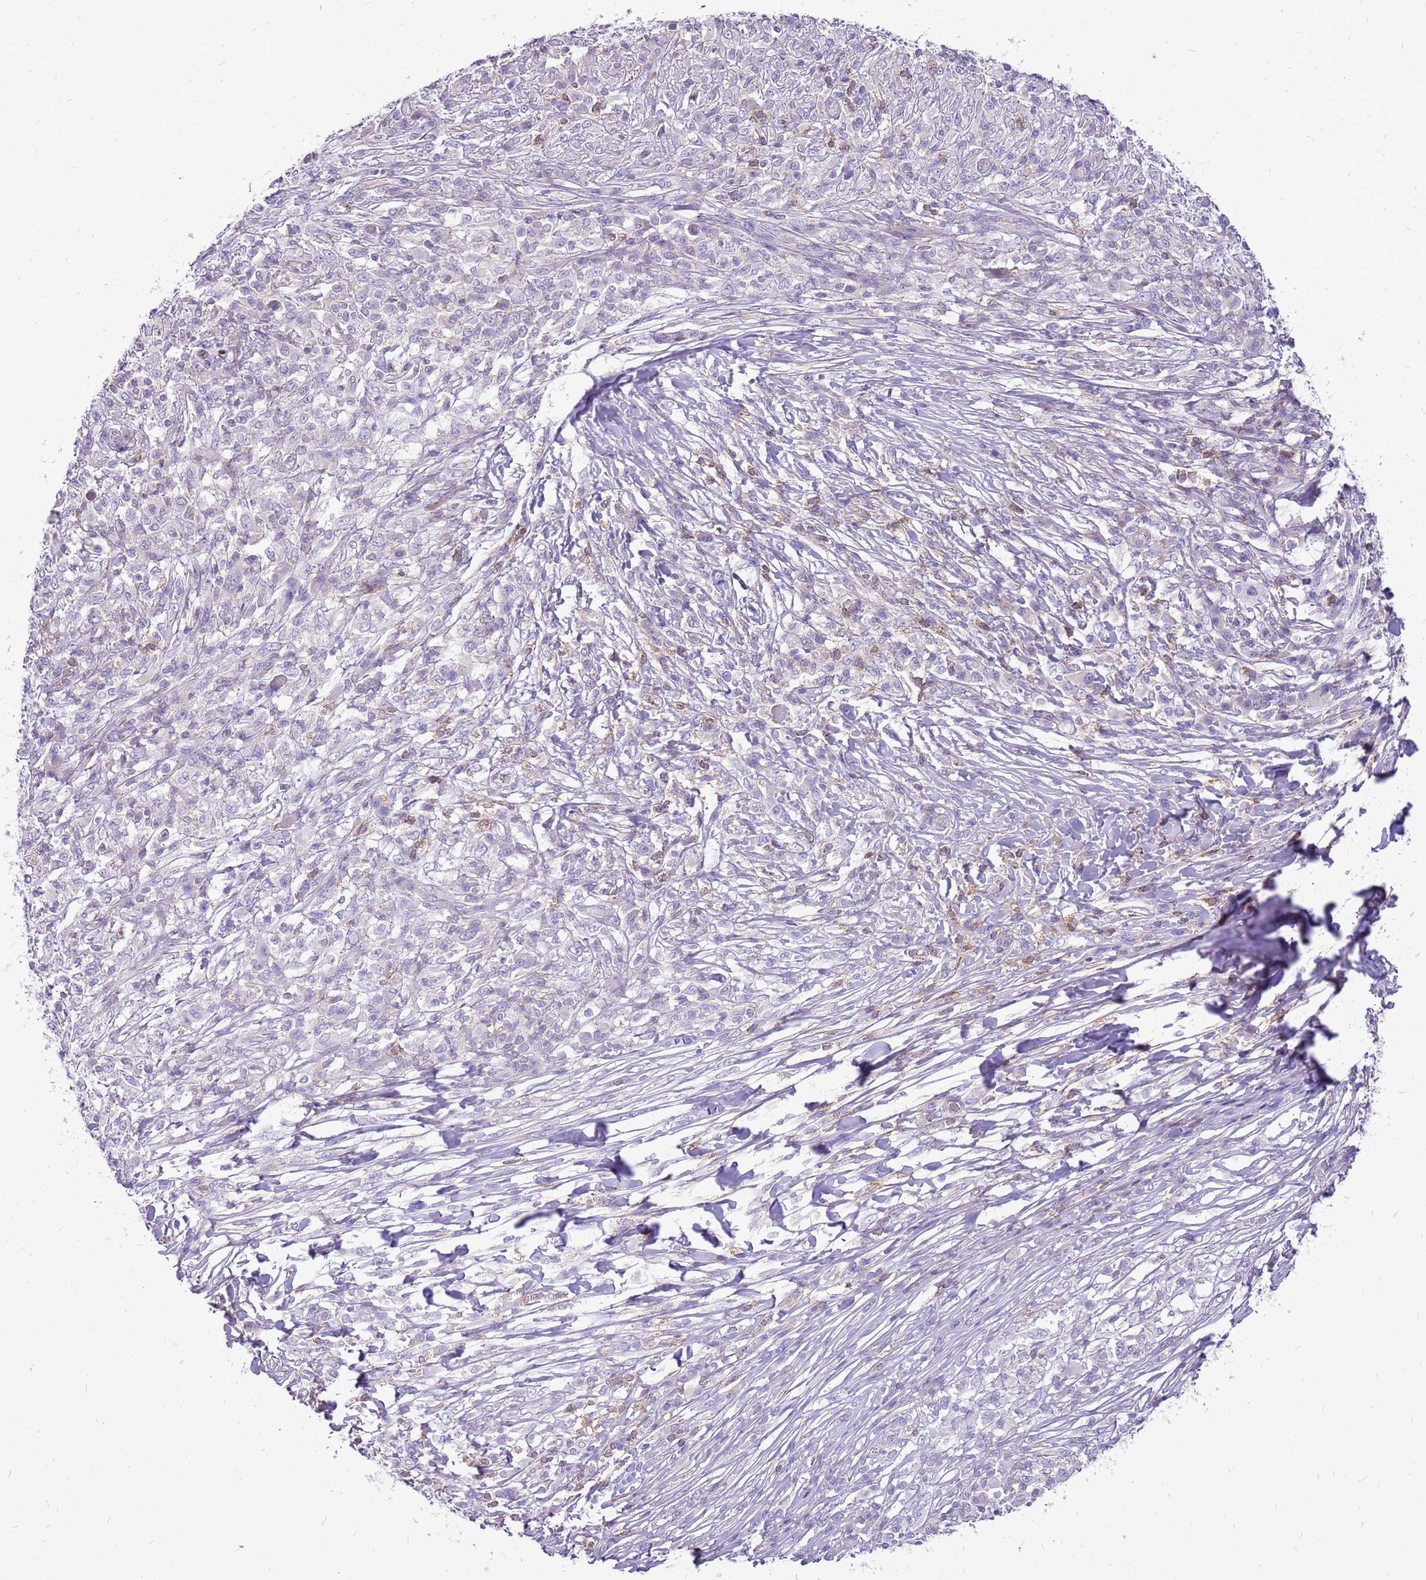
{"staining": {"intensity": "negative", "quantity": "none", "location": "none"}, "tissue": "melanoma", "cell_type": "Tumor cells", "image_type": "cancer", "snomed": [{"axis": "morphology", "description": "Malignant melanoma, NOS"}, {"axis": "topography", "description": "Skin"}], "caption": "A micrograph of human melanoma is negative for staining in tumor cells. (DAB IHC with hematoxylin counter stain).", "gene": "WDR90", "patient": {"sex": "male", "age": 66}}